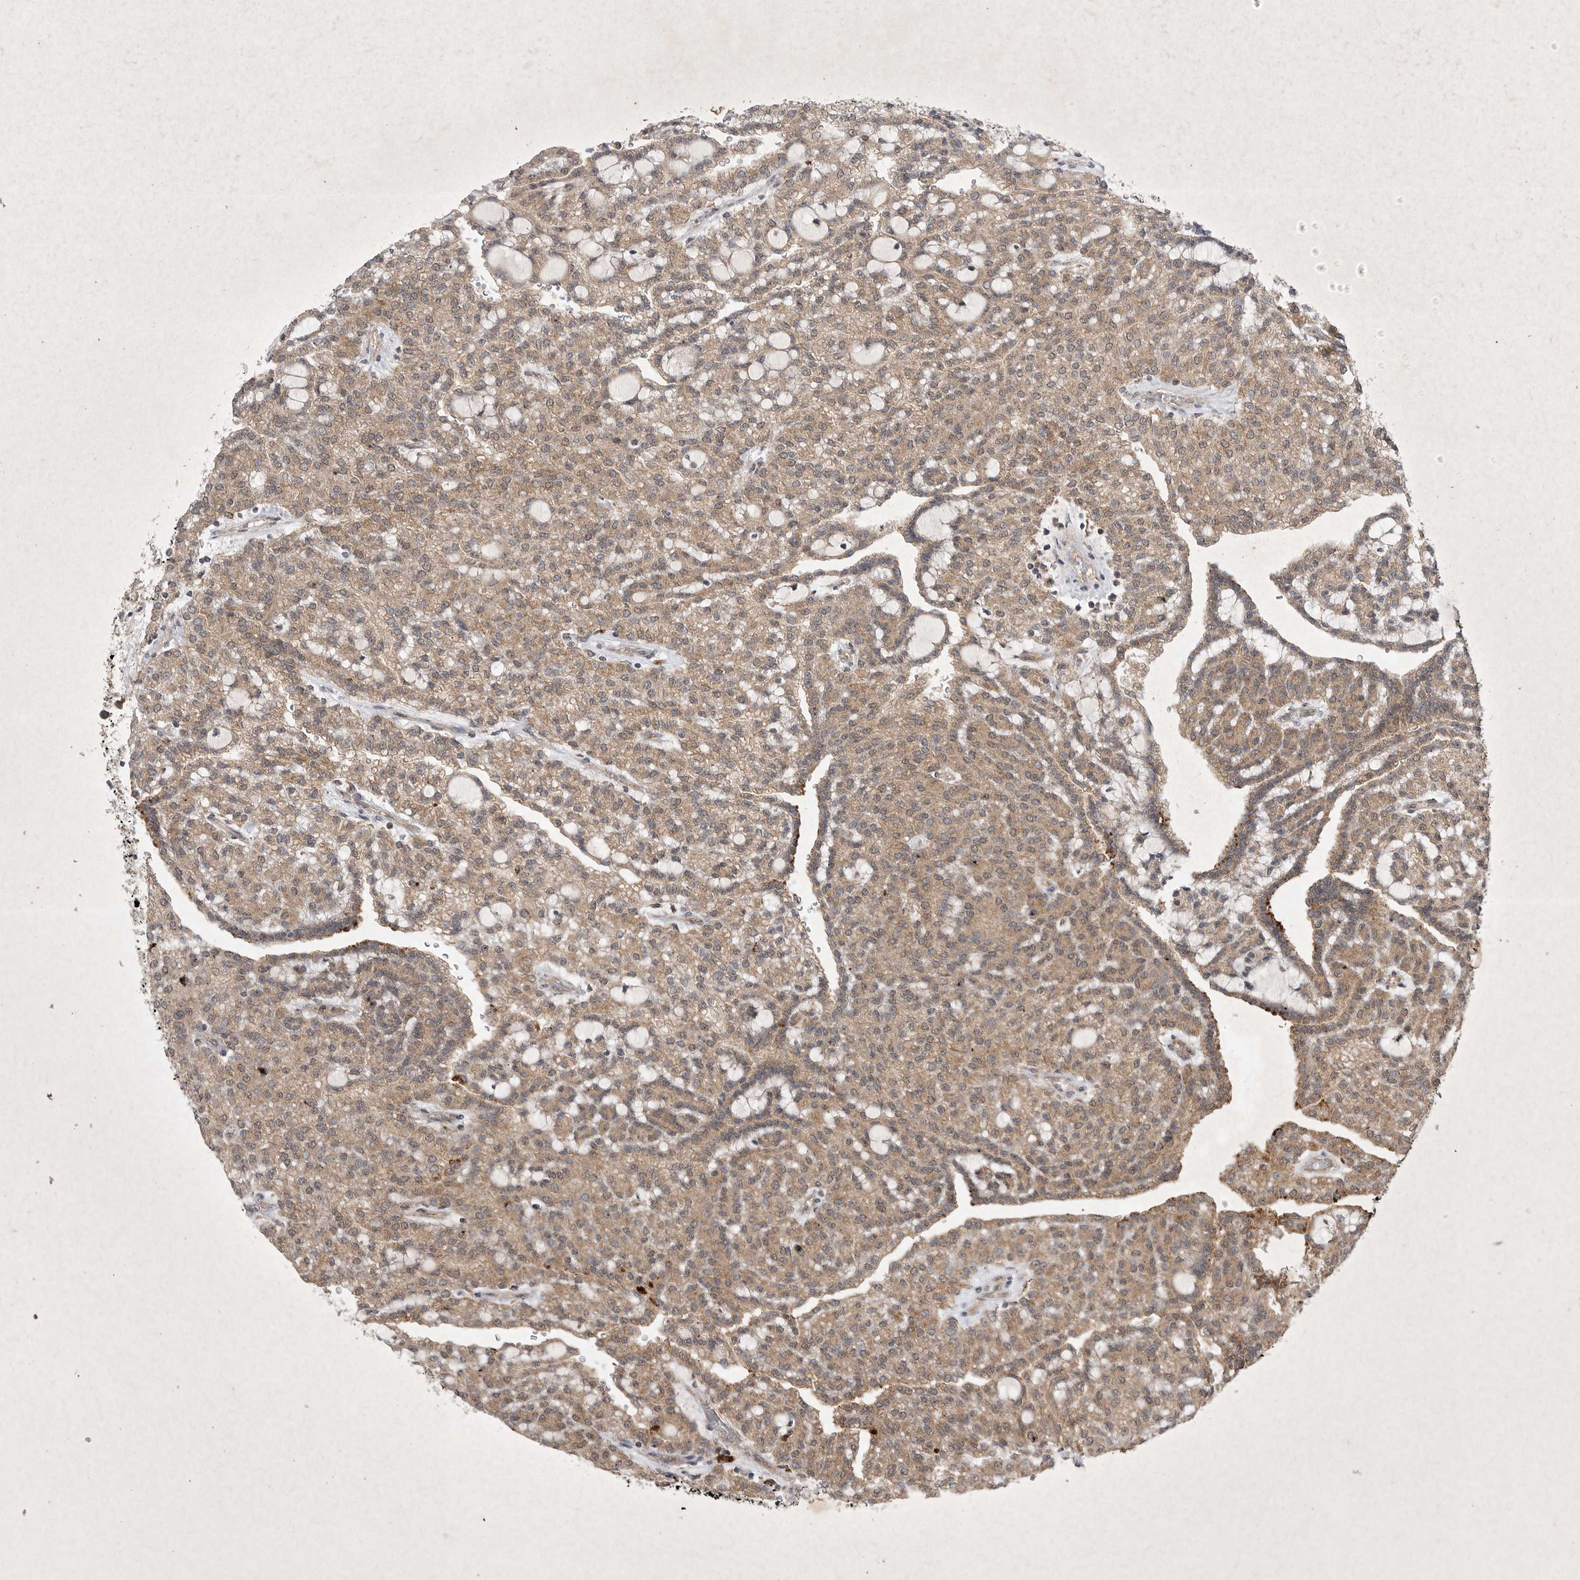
{"staining": {"intensity": "moderate", "quantity": ">75%", "location": "cytoplasmic/membranous"}, "tissue": "renal cancer", "cell_type": "Tumor cells", "image_type": "cancer", "snomed": [{"axis": "morphology", "description": "Adenocarcinoma, NOS"}, {"axis": "topography", "description": "Kidney"}], "caption": "Protein staining of renal adenocarcinoma tissue exhibits moderate cytoplasmic/membranous expression in about >75% of tumor cells.", "gene": "DDR1", "patient": {"sex": "male", "age": 63}}